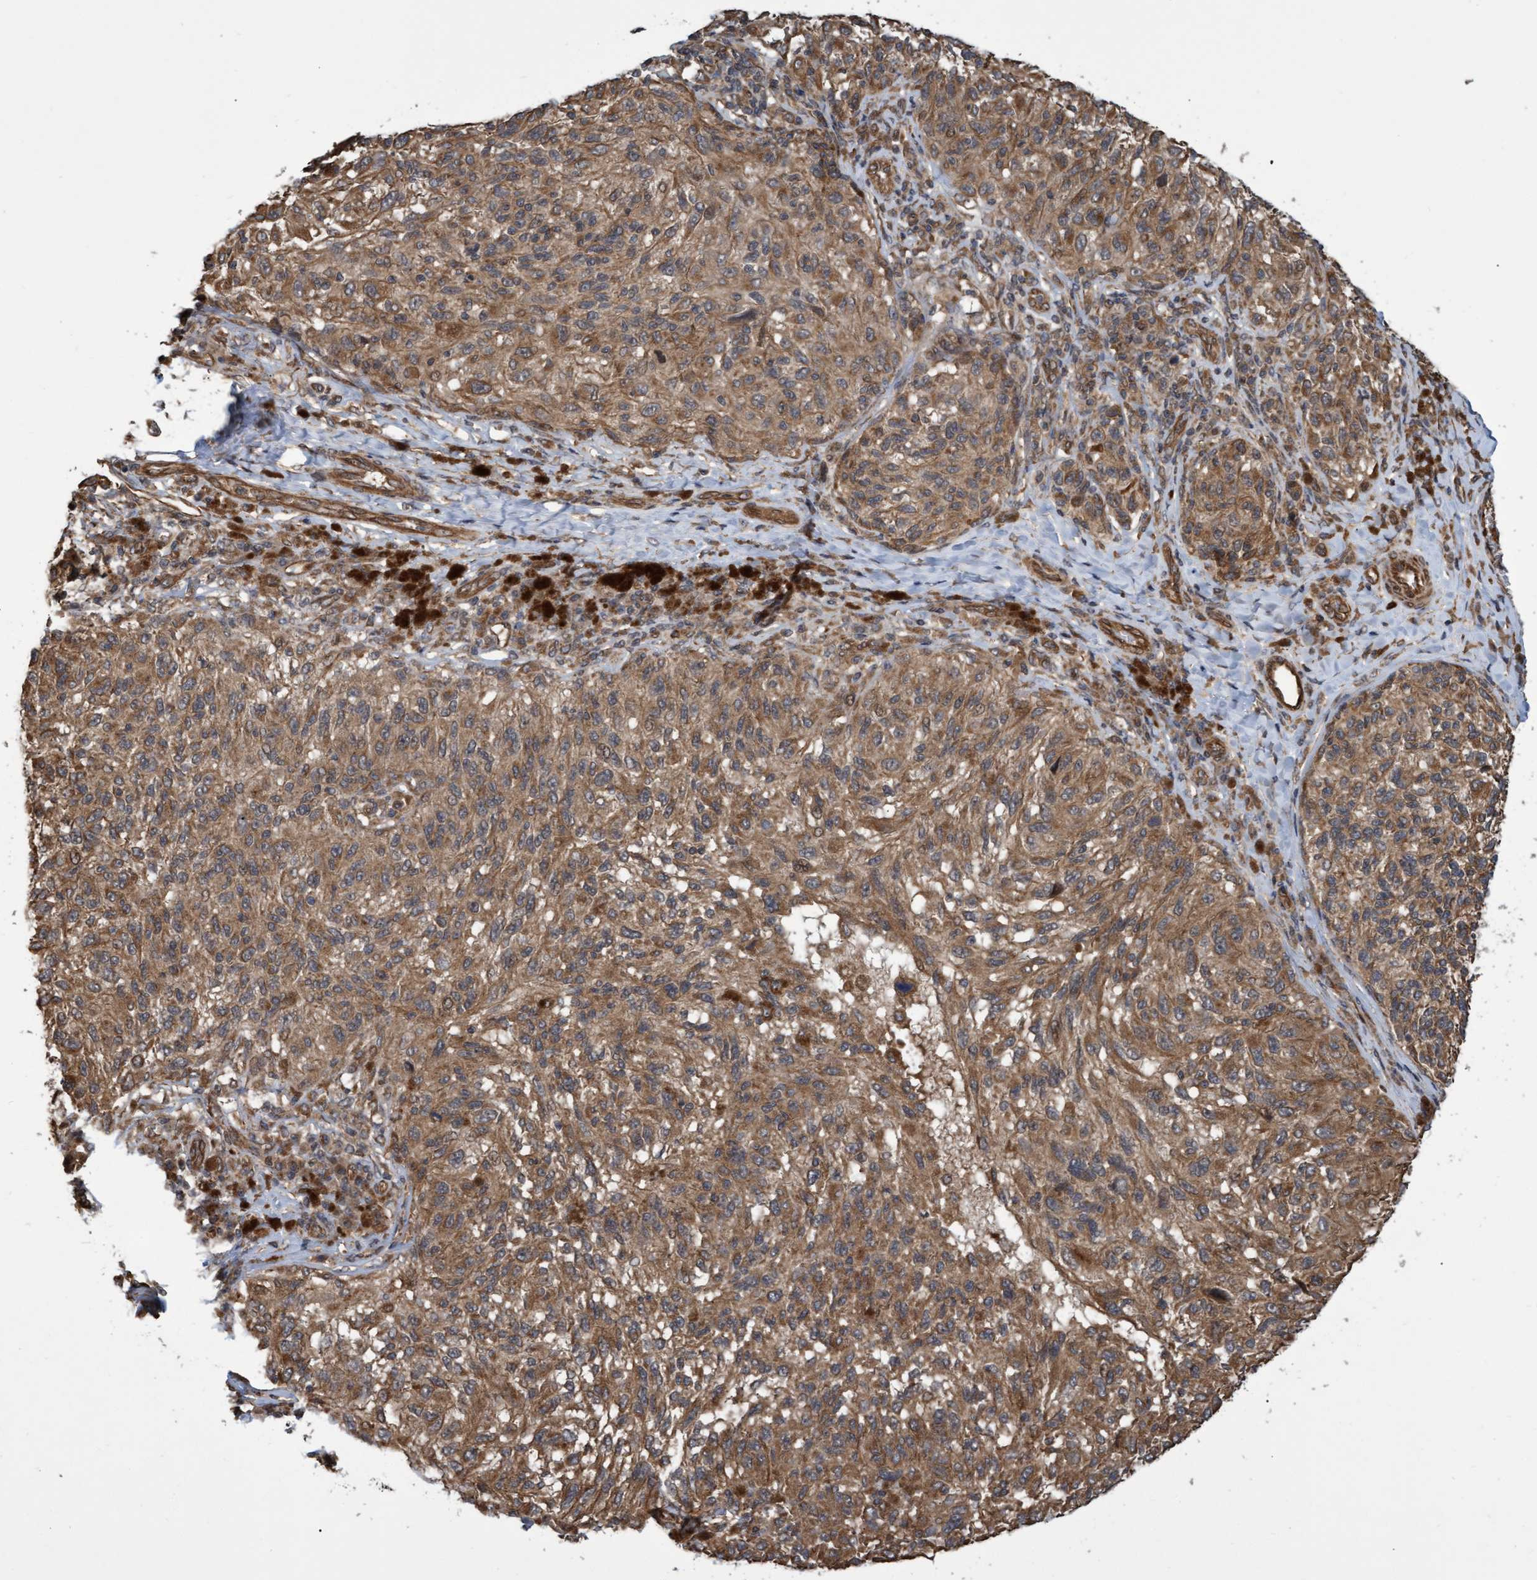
{"staining": {"intensity": "moderate", "quantity": ">75%", "location": "cytoplasmic/membranous"}, "tissue": "melanoma", "cell_type": "Tumor cells", "image_type": "cancer", "snomed": [{"axis": "morphology", "description": "Malignant melanoma, NOS"}, {"axis": "topography", "description": "Skin"}], "caption": "Protein expression analysis of malignant melanoma displays moderate cytoplasmic/membranous expression in approximately >75% of tumor cells.", "gene": "TNFRSF10B", "patient": {"sex": "female", "age": 73}}